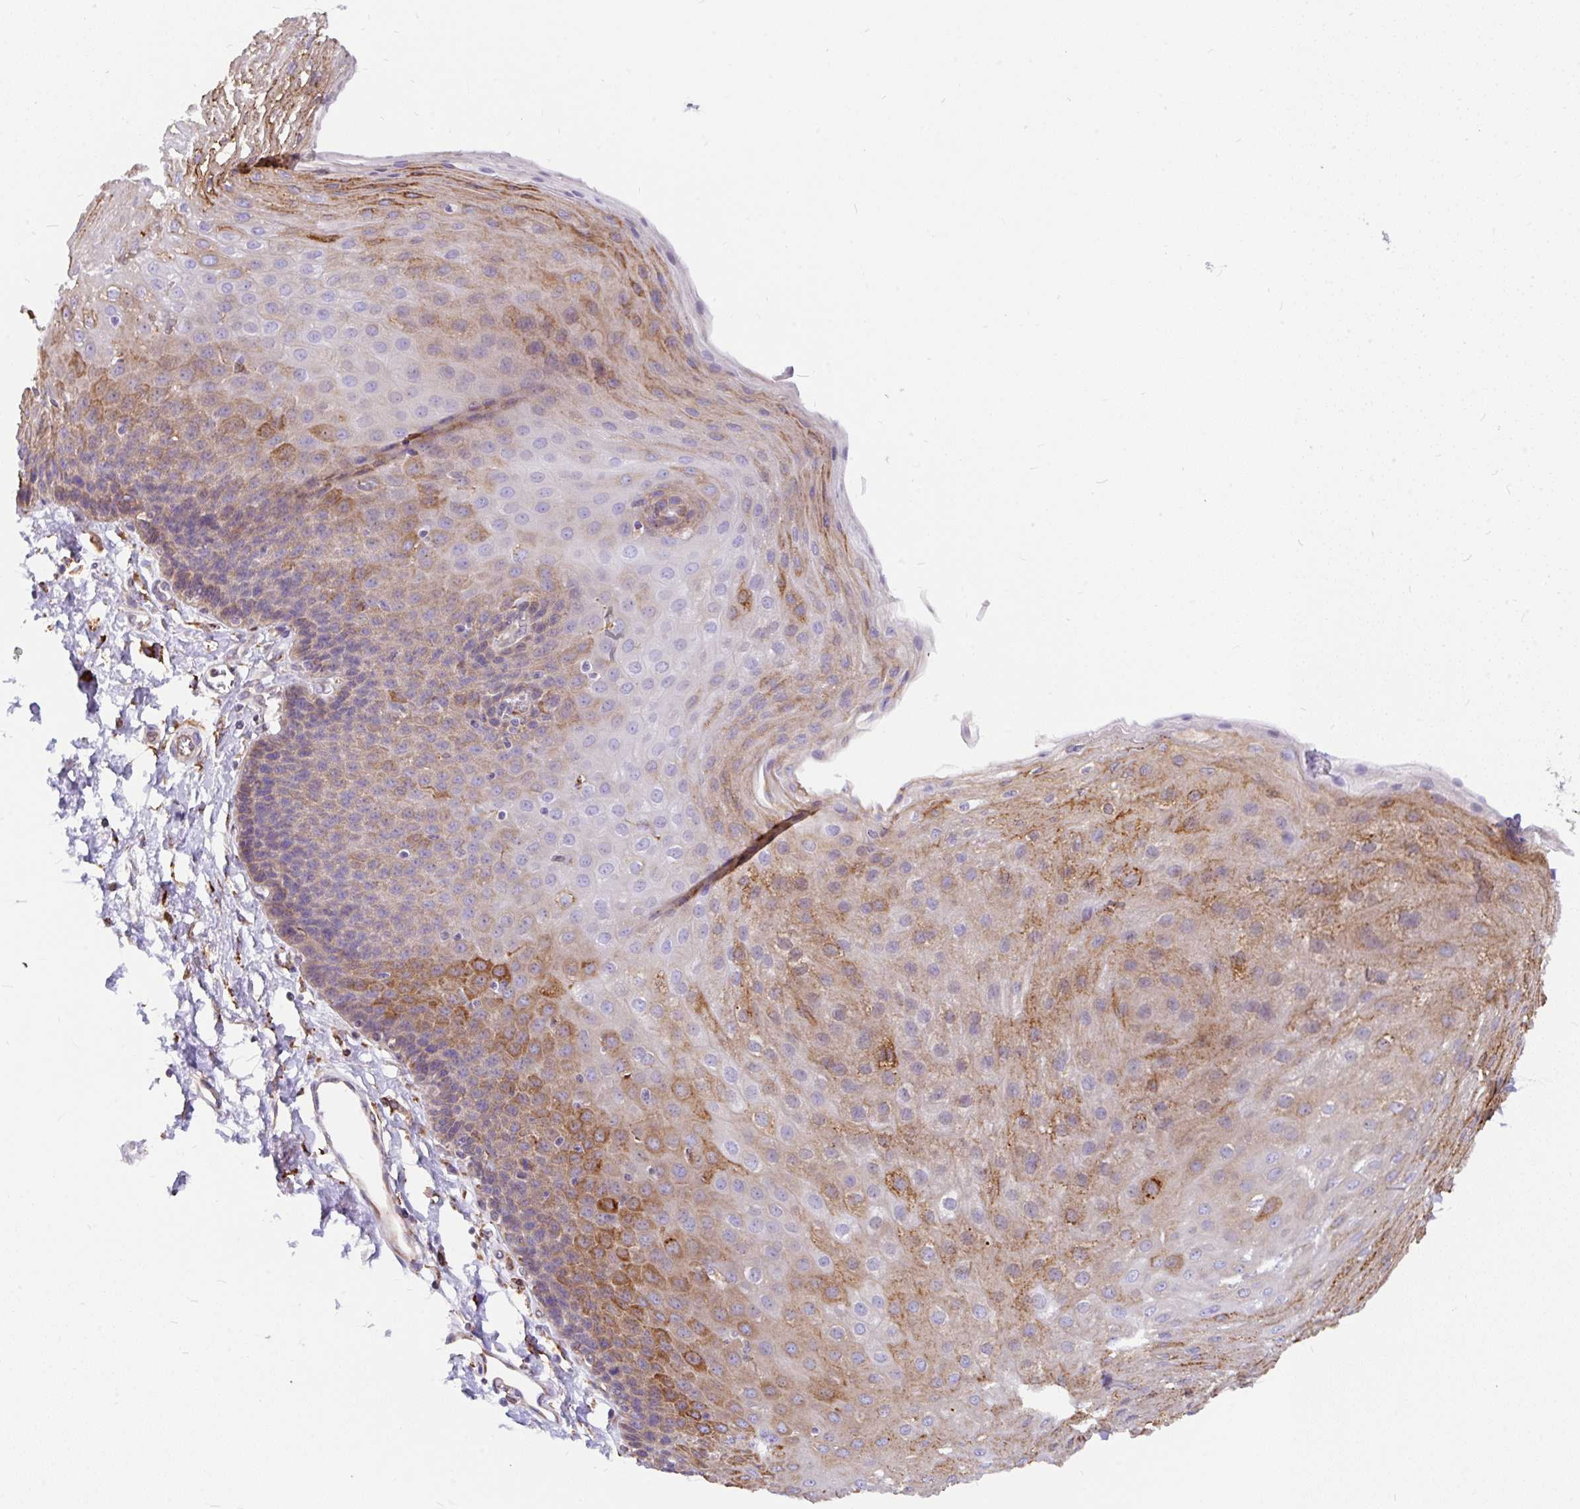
{"staining": {"intensity": "moderate", "quantity": "25%-75%", "location": "cytoplasmic/membranous"}, "tissue": "esophagus", "cell_type": "Squamous epithelial cells", "image_type": "normal", "snomed": [{"axis": "morphology", "description": "Normal tissue, NOS"}, {"axis": "topography", "description": "Esophagus"}], "caption": "Moderate cytoplasmic/membranous expression for a protein is identified in approximately 25%-75% of squamous epithelial cells of unremarkable esophagus using IHC.", "gene": "EML5", "patient": {"sex": "female", "age": 81}}